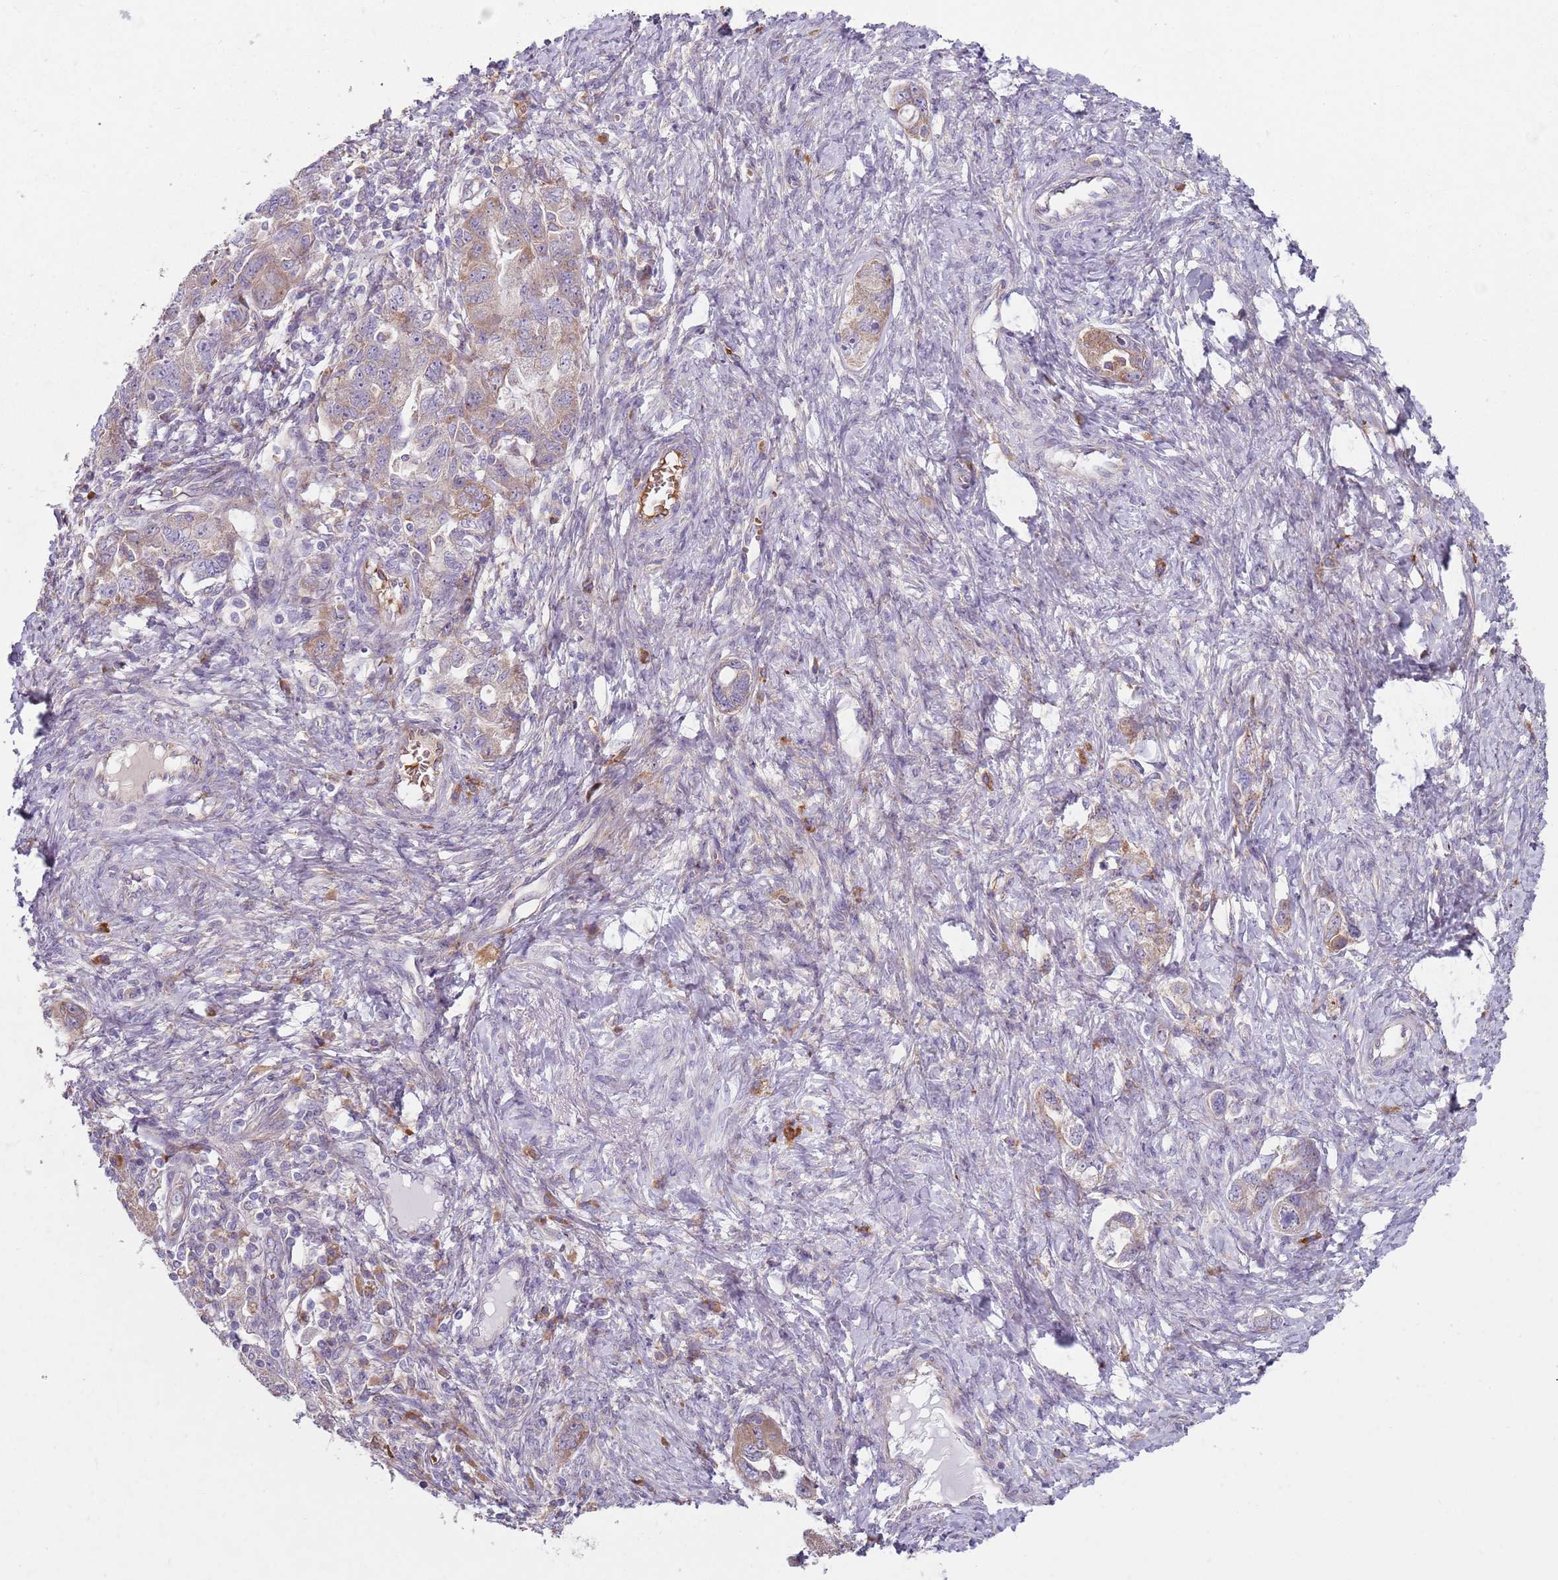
{"staining": {"intensity": "weak", "quantity": "<25%", "location": "cytoplasmic/membranous"}, "tissue": "ovarian cancer", "cell_type": "Tumor cells", "image_type": "cancer", "snomed": [{"axis": "morphology", "description": "Carcinoma, NOS"}, {"axis": "morphology", "description": "Cystadenocarcinoma, serous, NOS"}, {"axis": "topography", "description": "Ovary"}], "caption": "DAB (3,3'-diaminobenzidine) immunohistochemical staining of human ovarian cancer shows no significant expression in tumor cells.", "gene": "SPATA2", "patient": {"sex": "female", "age": 69}}